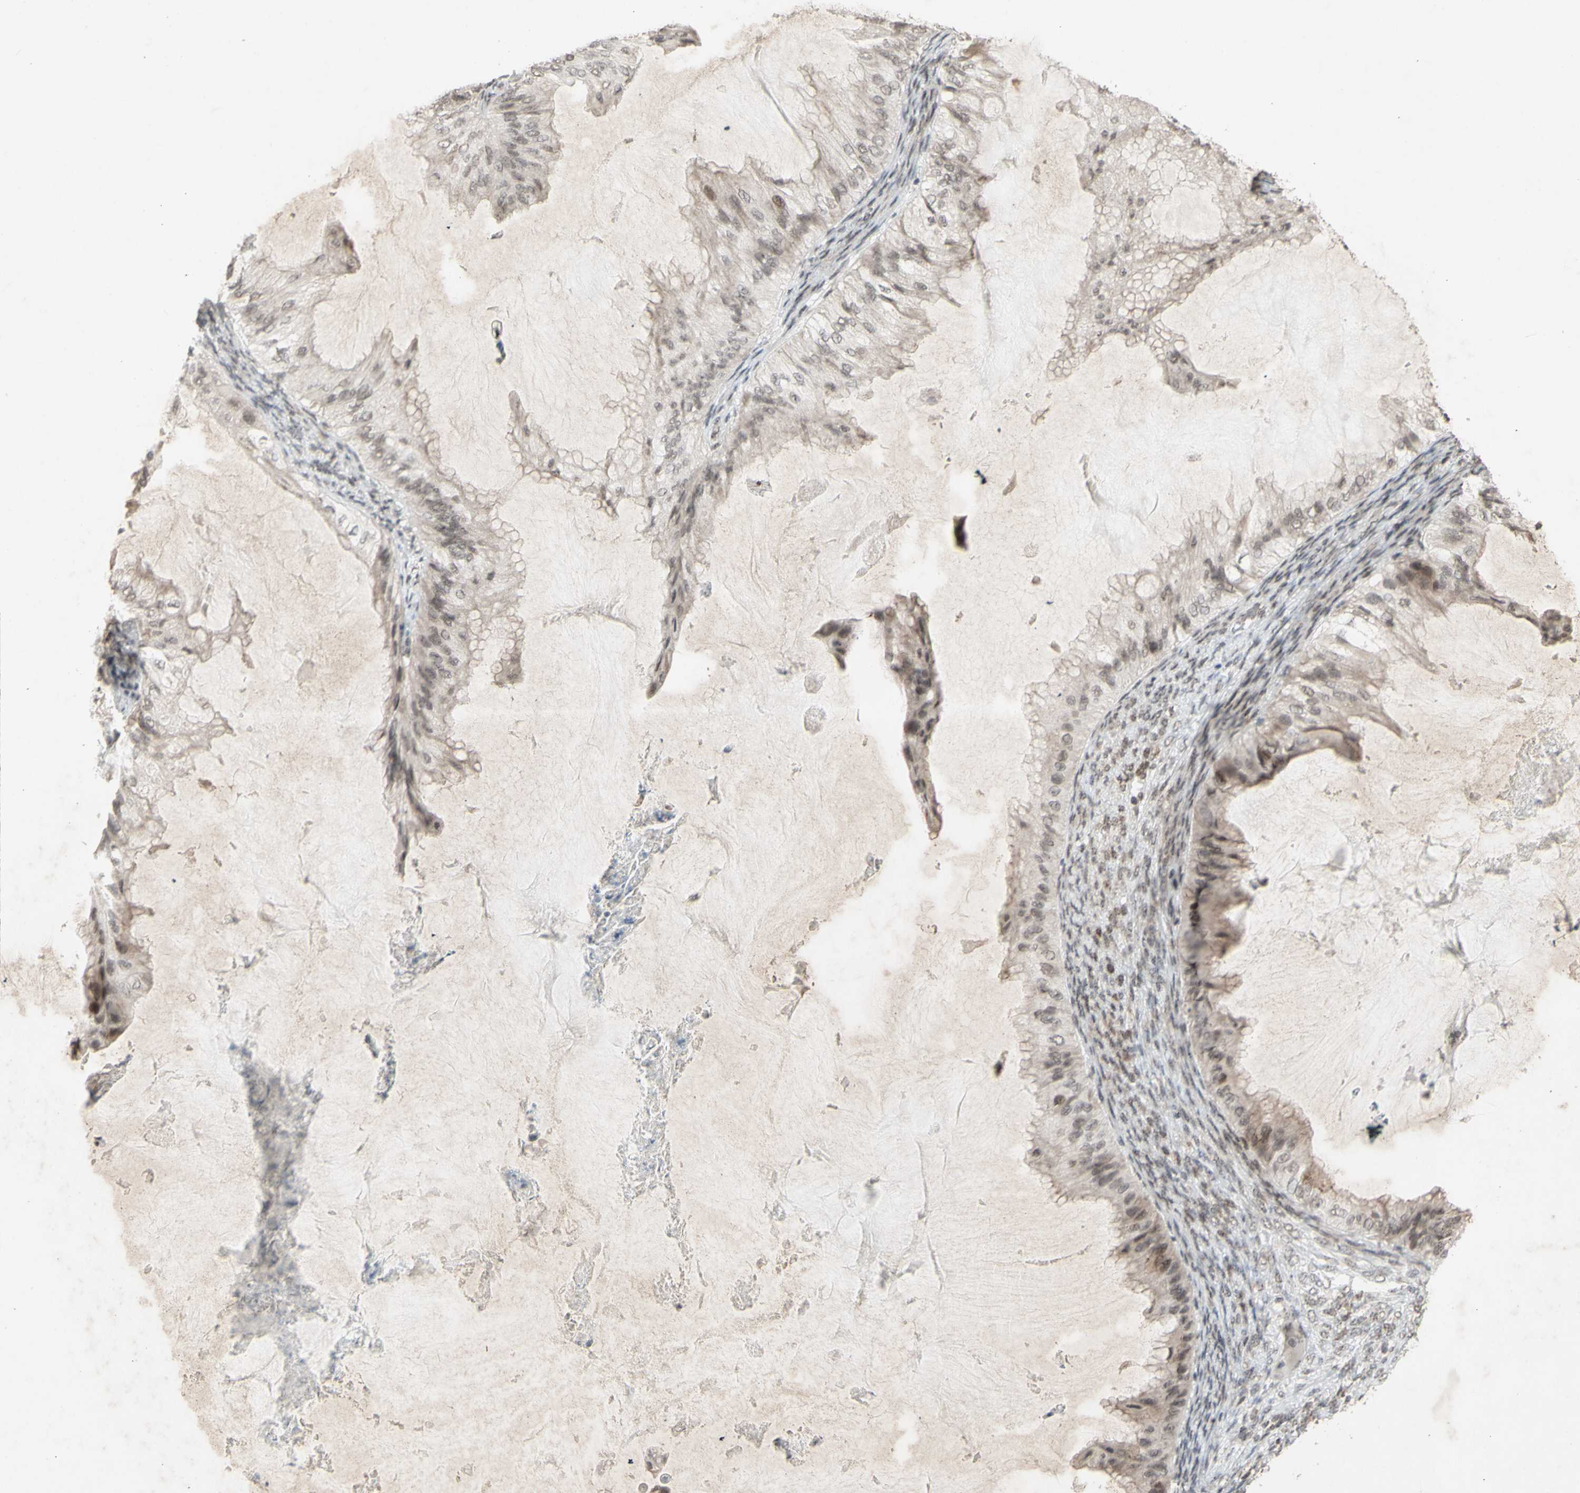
{"staining": {"intensity": "weak", "quantity": ">75%", "location": "nuclear"}, "tissue": "ovarian cancer", "cell_type": "Tumor cells", "image_type": "cancer", "snomed": [{"axis": "morphology", "description": "Cystadenocarcinoma, mucinous, NOS"}, {"axis": "topography", "description": "Ovary"}], "caption": "Ovarian mucinous cystadenocarcinoma was stained to show a protein in brown. There is low levels of weak nuclear positivity in approximately >75% of tumor cells. The staining was performed using DAB (3,3'-diaminobenzidine), with brown indicating positive protein expression. Nuclei are stained blue with hematoxylin.", "gene": "CENPB", "patient": {"sex": "female", "age": 61}}